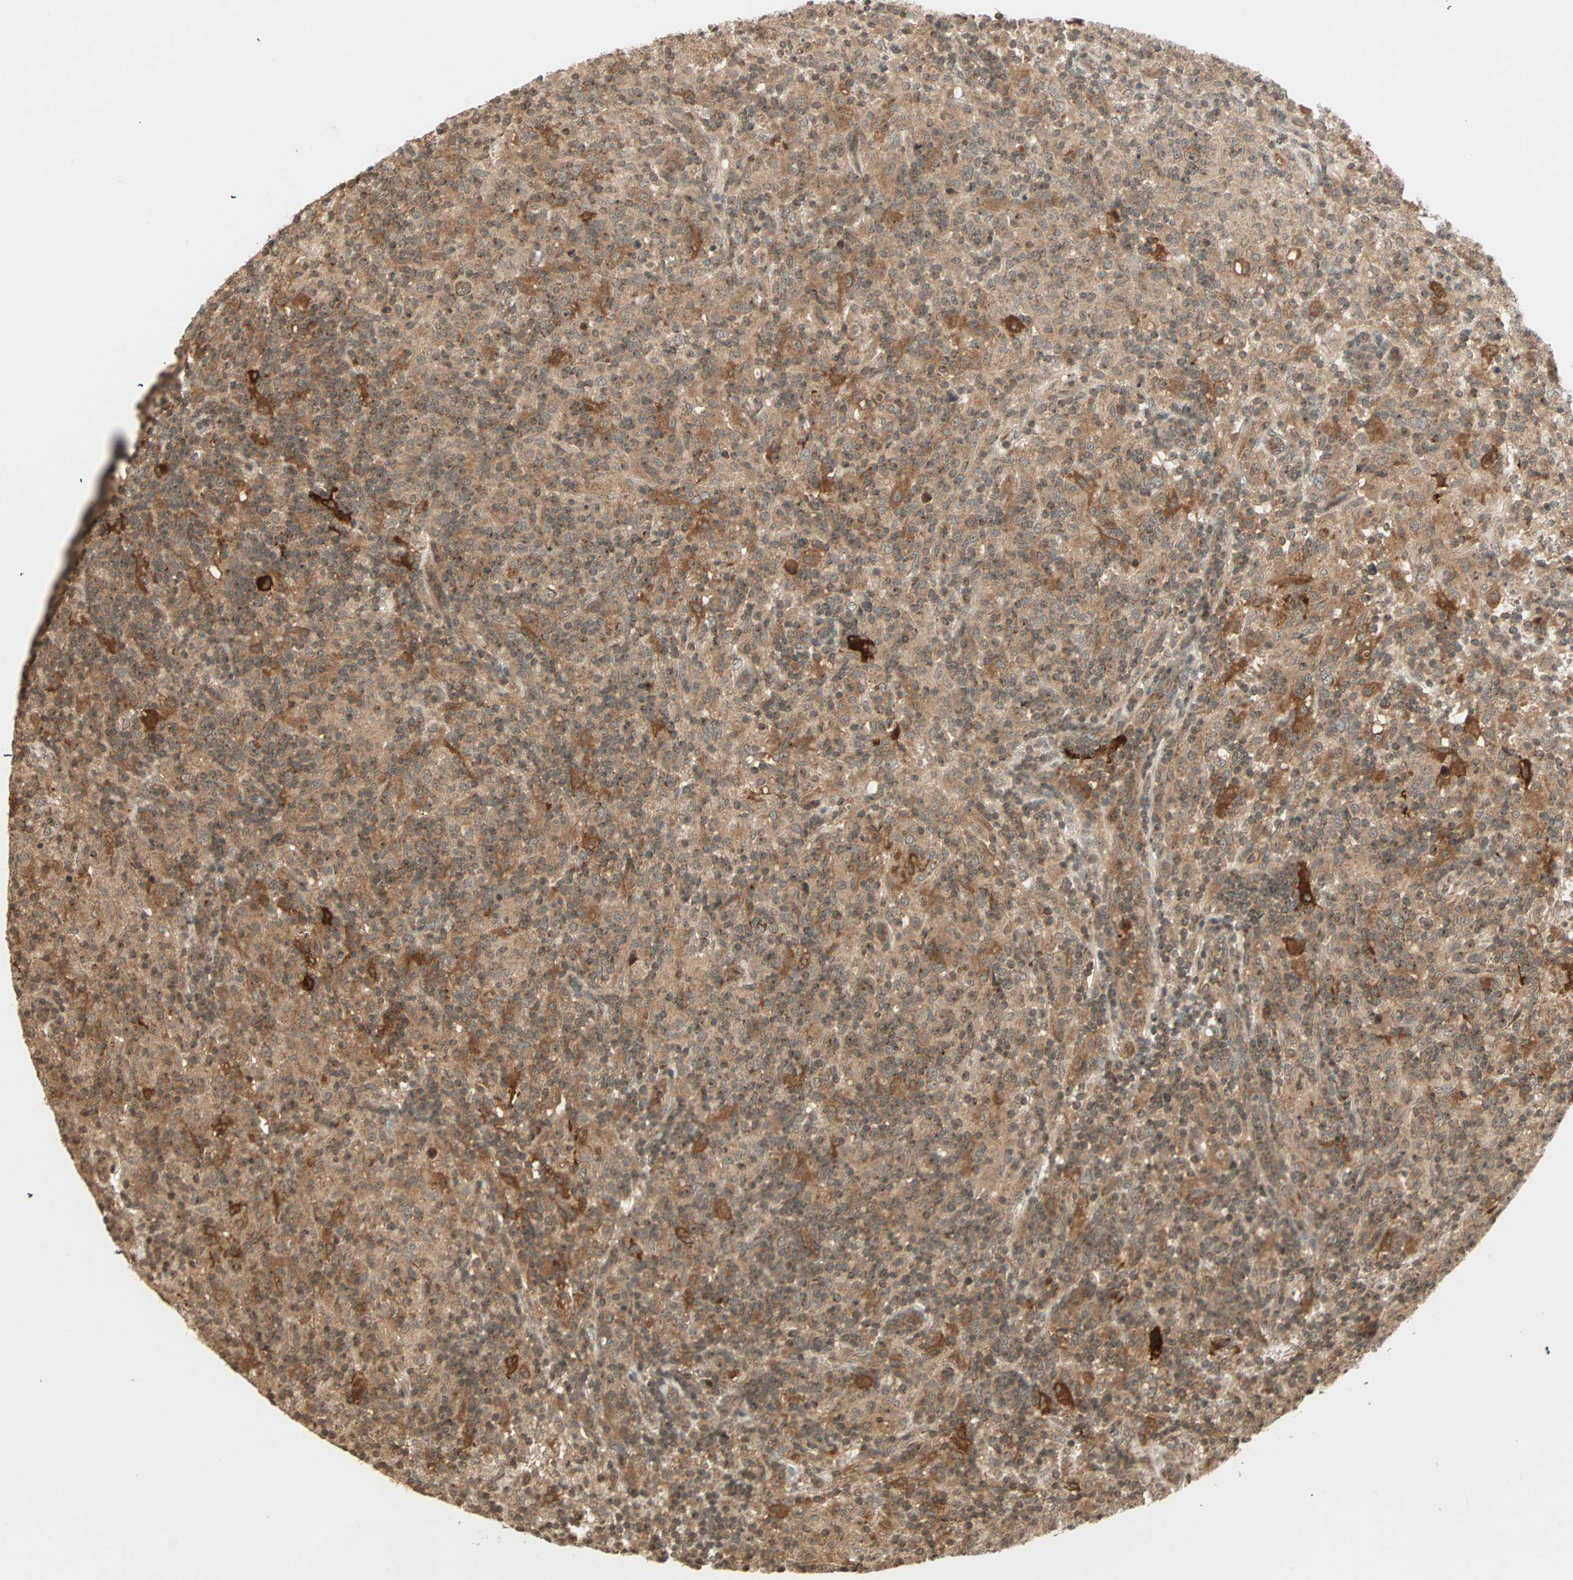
{"staining": {"intensity": "strong", "quantity": ">75%", "location": "cytoplasmic/membranous"}, "tissue": "lymphoma", "cell_type": "Tumor cells", "image_type": "cancer", "snomed": [{"axis": "morphology", "description": "Hodgkin's disease, NOS"}, {"axis": "topography", "description": "Lymph node"}], "caption": "Protein staining demonstrates strong cytoplasmic/membranous staining in about >75% of tumor cells in Hodgkin's disease.", "gene": "RFFL", "patient": {"sex": "male", "age": 70}}